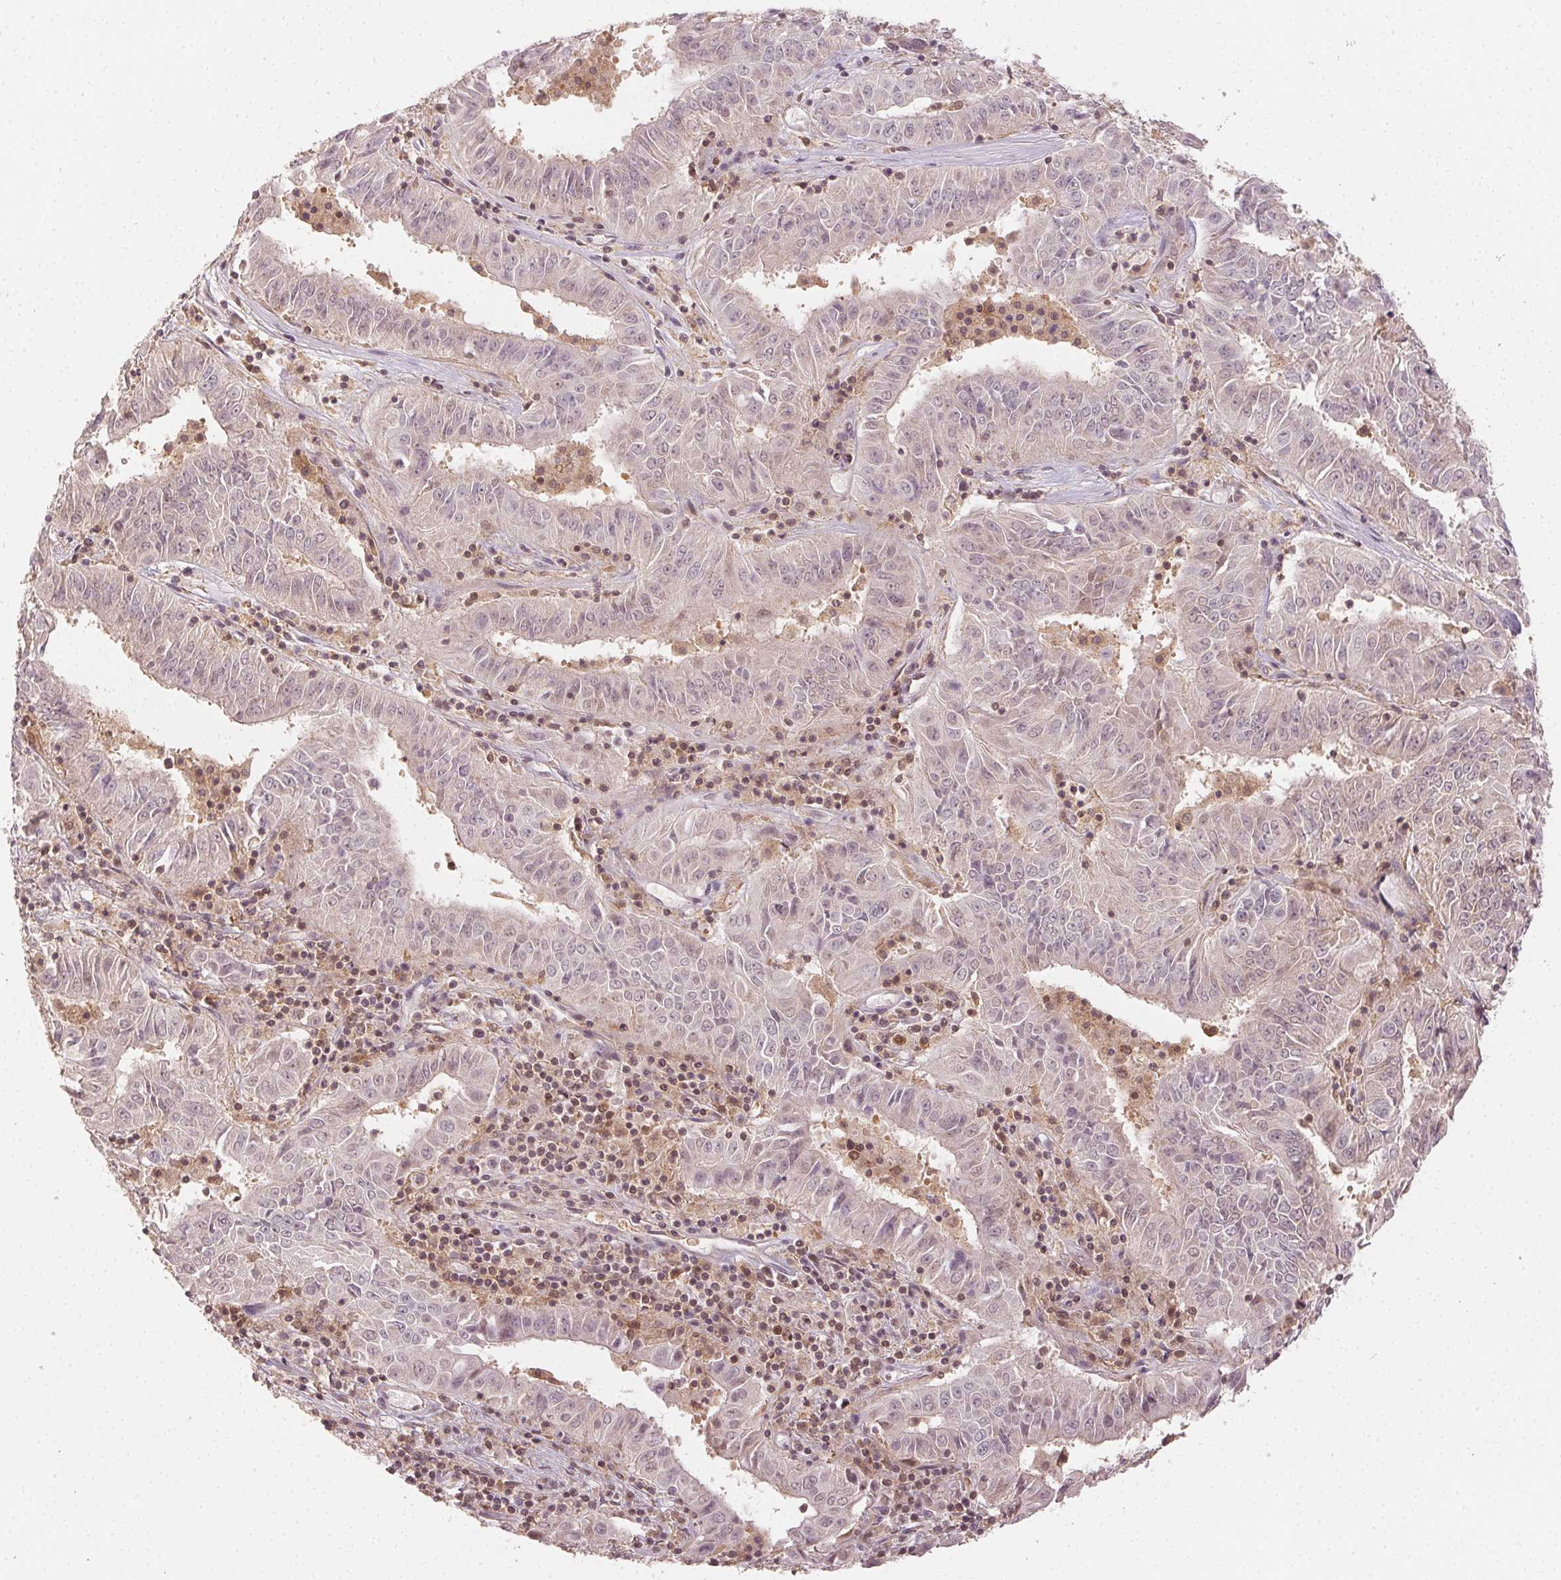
{"staining": {"intensity": "weak", "quantity": "<25%", "location": "nuclear"}, "tissue": "pancreatic cancer", "cell_type": "Tumor cells", "image_type": "cancer", "snomed": [{"axis": "morphology", "description": "Adenocarcinoma, NOS"}, {"axis": "topography", "description": "Pancreas"}], "caption": "This is a image of IHC staining of pancreatic cancer (adenocarcinoma), which shows no expression in tumor cells.", "gene": "MAPK14", "patient": {"sex": "male", "age": 63}}